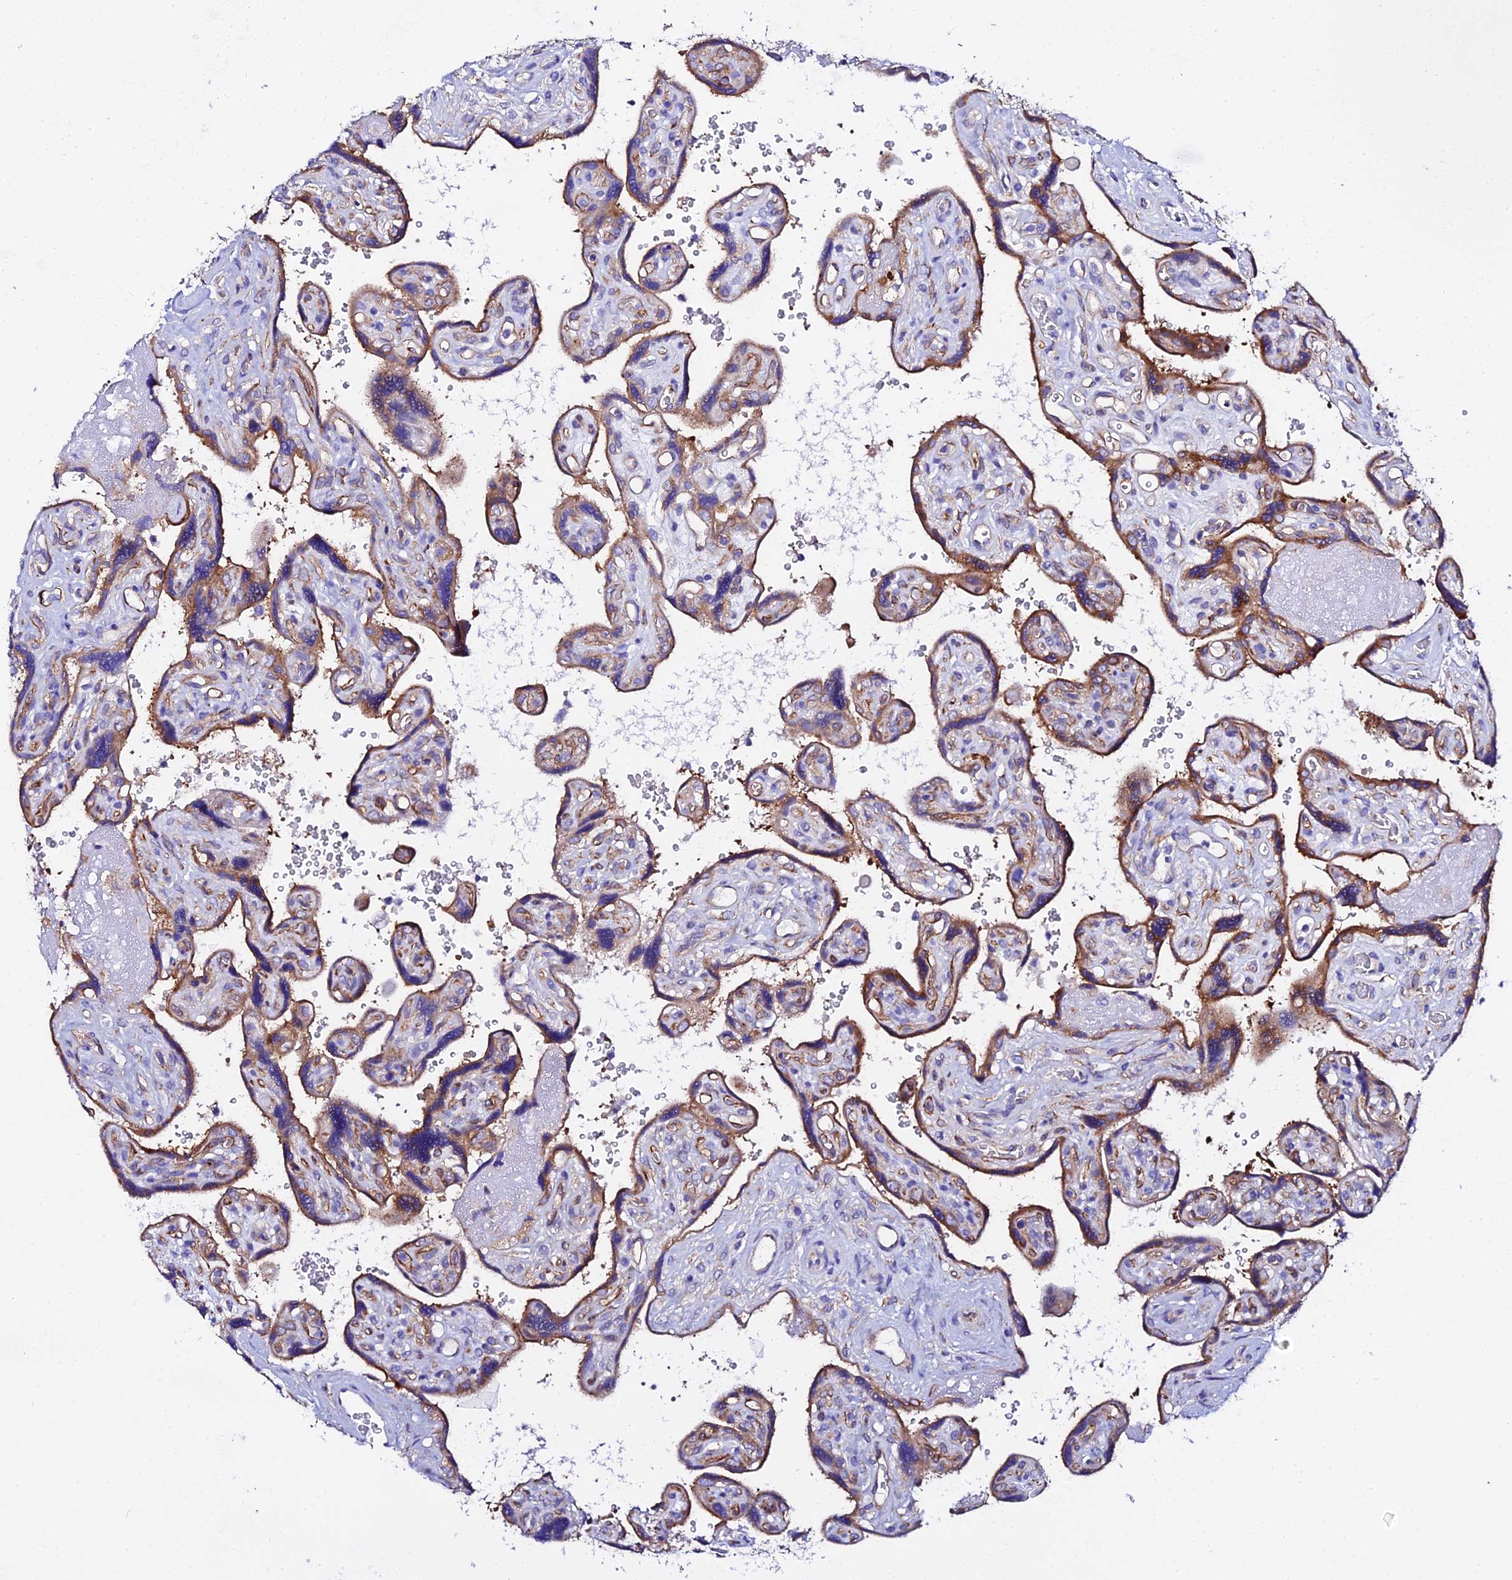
{"staining": {"intensity": "moderate", "quantity": ">75%", "location": "cytoplasmic/membranous"}, "tissue": "placenta", "cell_type": "Trophoblastic cells", "image_type": "normal", "snomed": [{"axis": "morphology", "description": "Normal tissue, NOS"}, {"axis": "topography", "description": "Placenta"}], "caption": "The micrograph displays immunohistochemical staining of normal placenta. There is moderate cytoplasmic/membranous expression is present in approximately >75% of trophoblastic cells.", "gene": "CFAP45", "patient": {"sex": "female", "age": 39}}